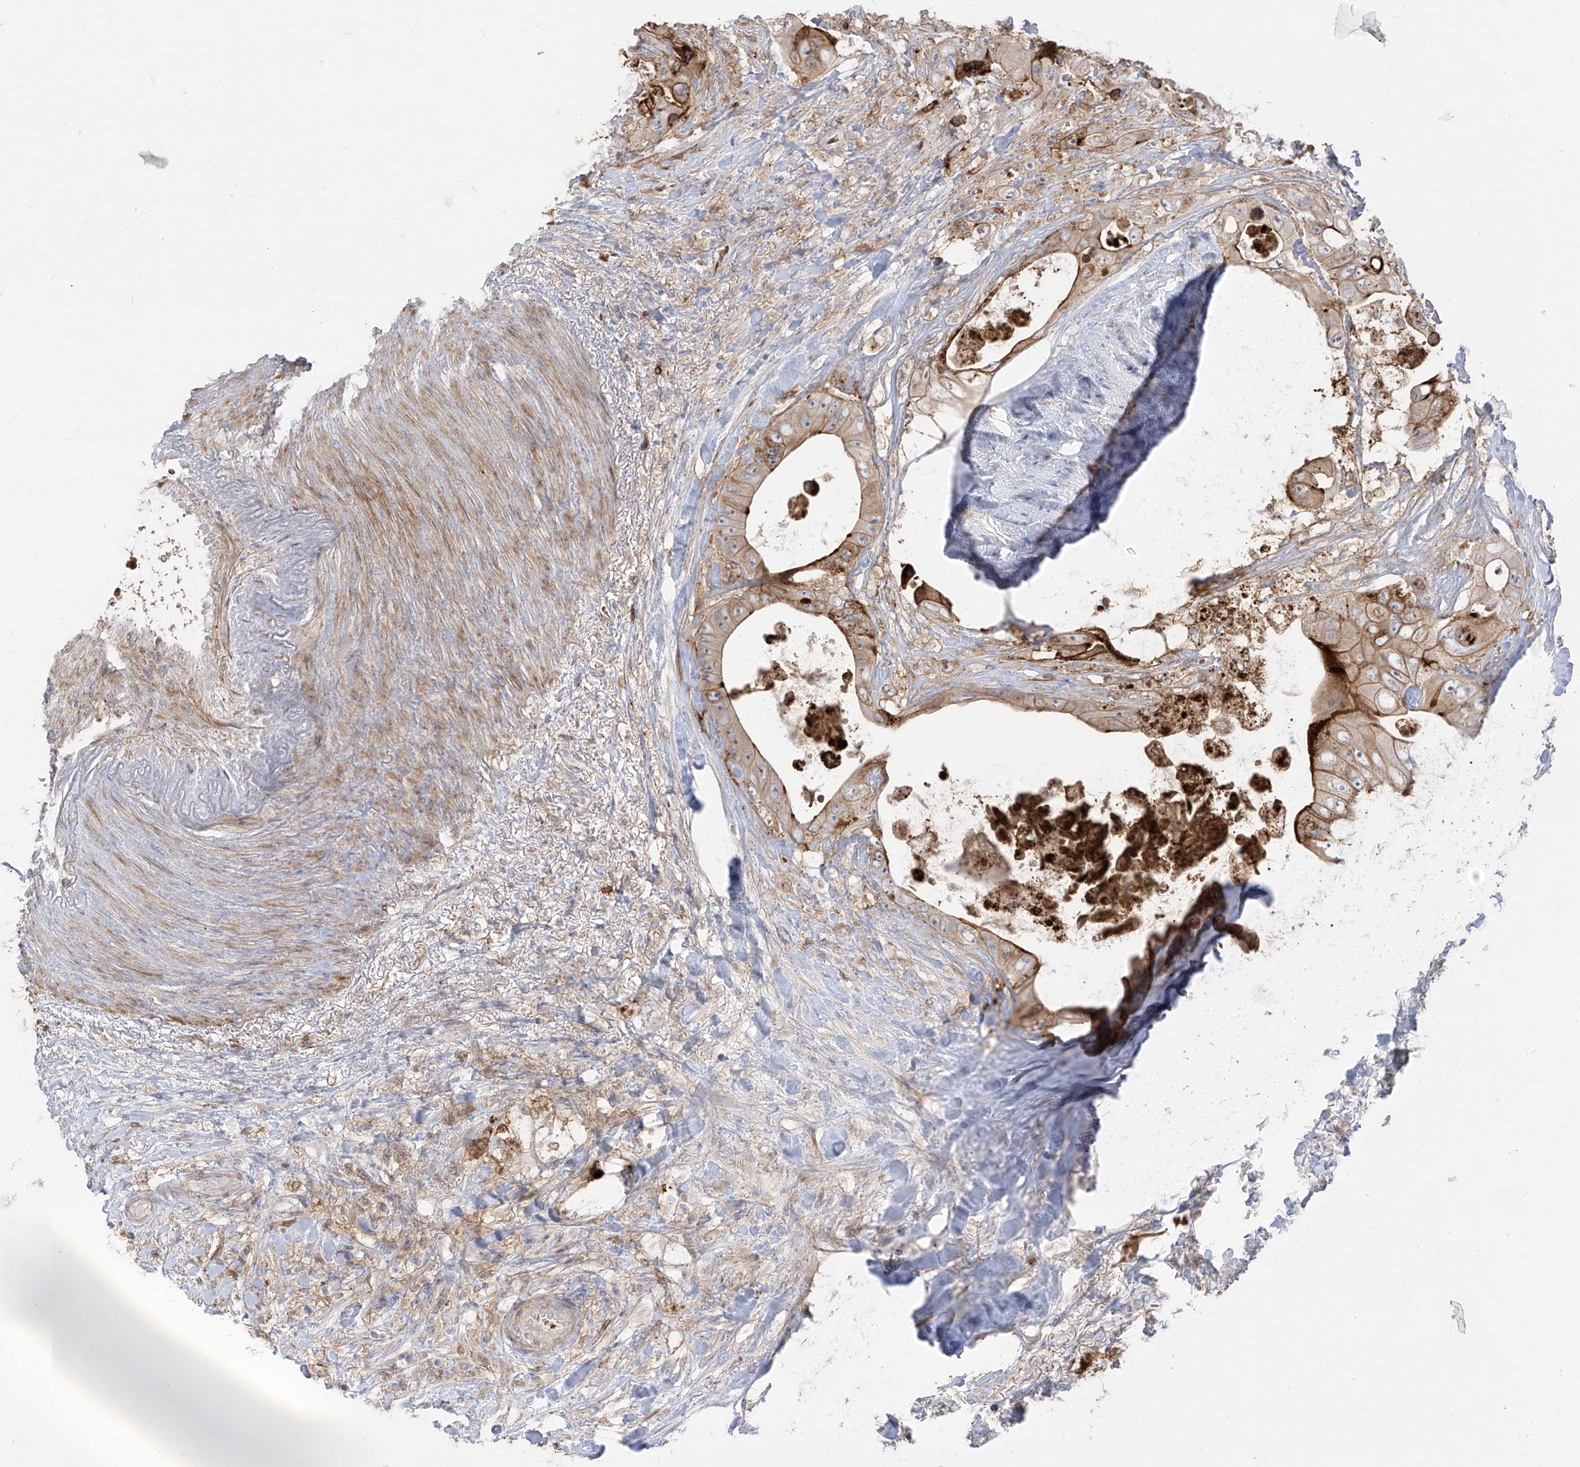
{"staining": {"intensity": "moderate", "quantity": ">75%", "location": "cytoplasmic/membranous"}, "tissue": "colorectal cancer", "cell_type": "Tumor cells", "image_type": "cancer", "snomed": [{"axis": "morphology", "description": "Adenocarcinoma, NOS"}, {"axis": "topography", "description": "Colon"}], "caption": "Tumor cells exhibit medium levels of moderate cytoplasmic/membranous positivity in approximately >75% of cells in human colorectal cancer (adenocarcinoma). (Brightfield microscopy of DAB IHC at high magnification).", "gene": "ZGRF1", "patient": {"sex": "female", "age": 46}}